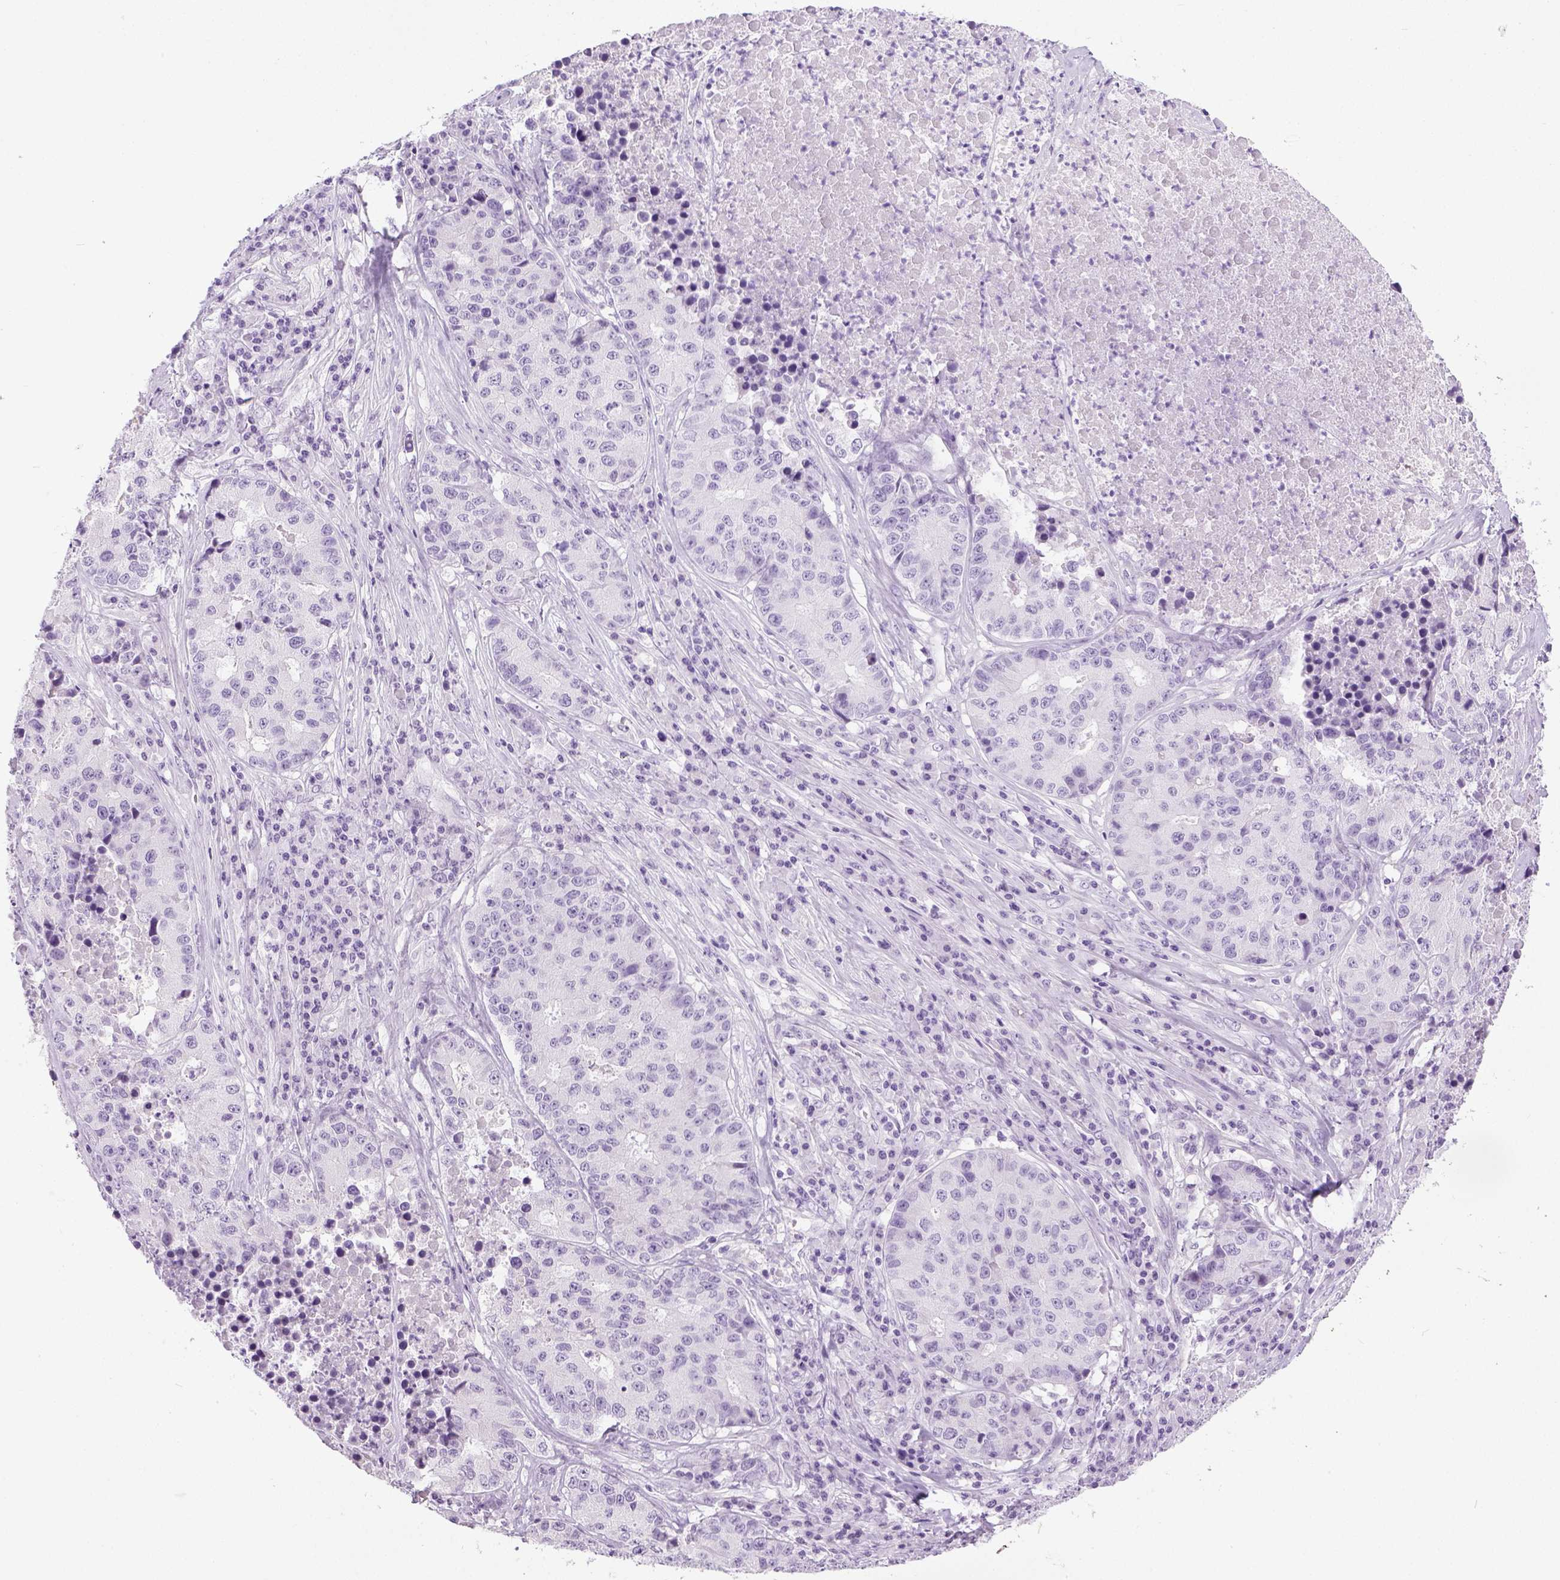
{"staining": {"intensity": "negative", "quantity": "none", "location": "none"}, "tissue": "stomach cancer", "cell_type": "Tumor cells", "image_type": "cancer", "snomed": [{"axis": "morphology", "description": "Adenocarcinoma, NOS"}, {"axis": "topography", "description": "Stomach"}], "caption": "Immunohistochemistry of stomach cancer demonstrates no positivity in tumor cells. Nuclei are stained in blue.", "gene": "LGSN", "patient": {"sex": "male", "age": 71}}